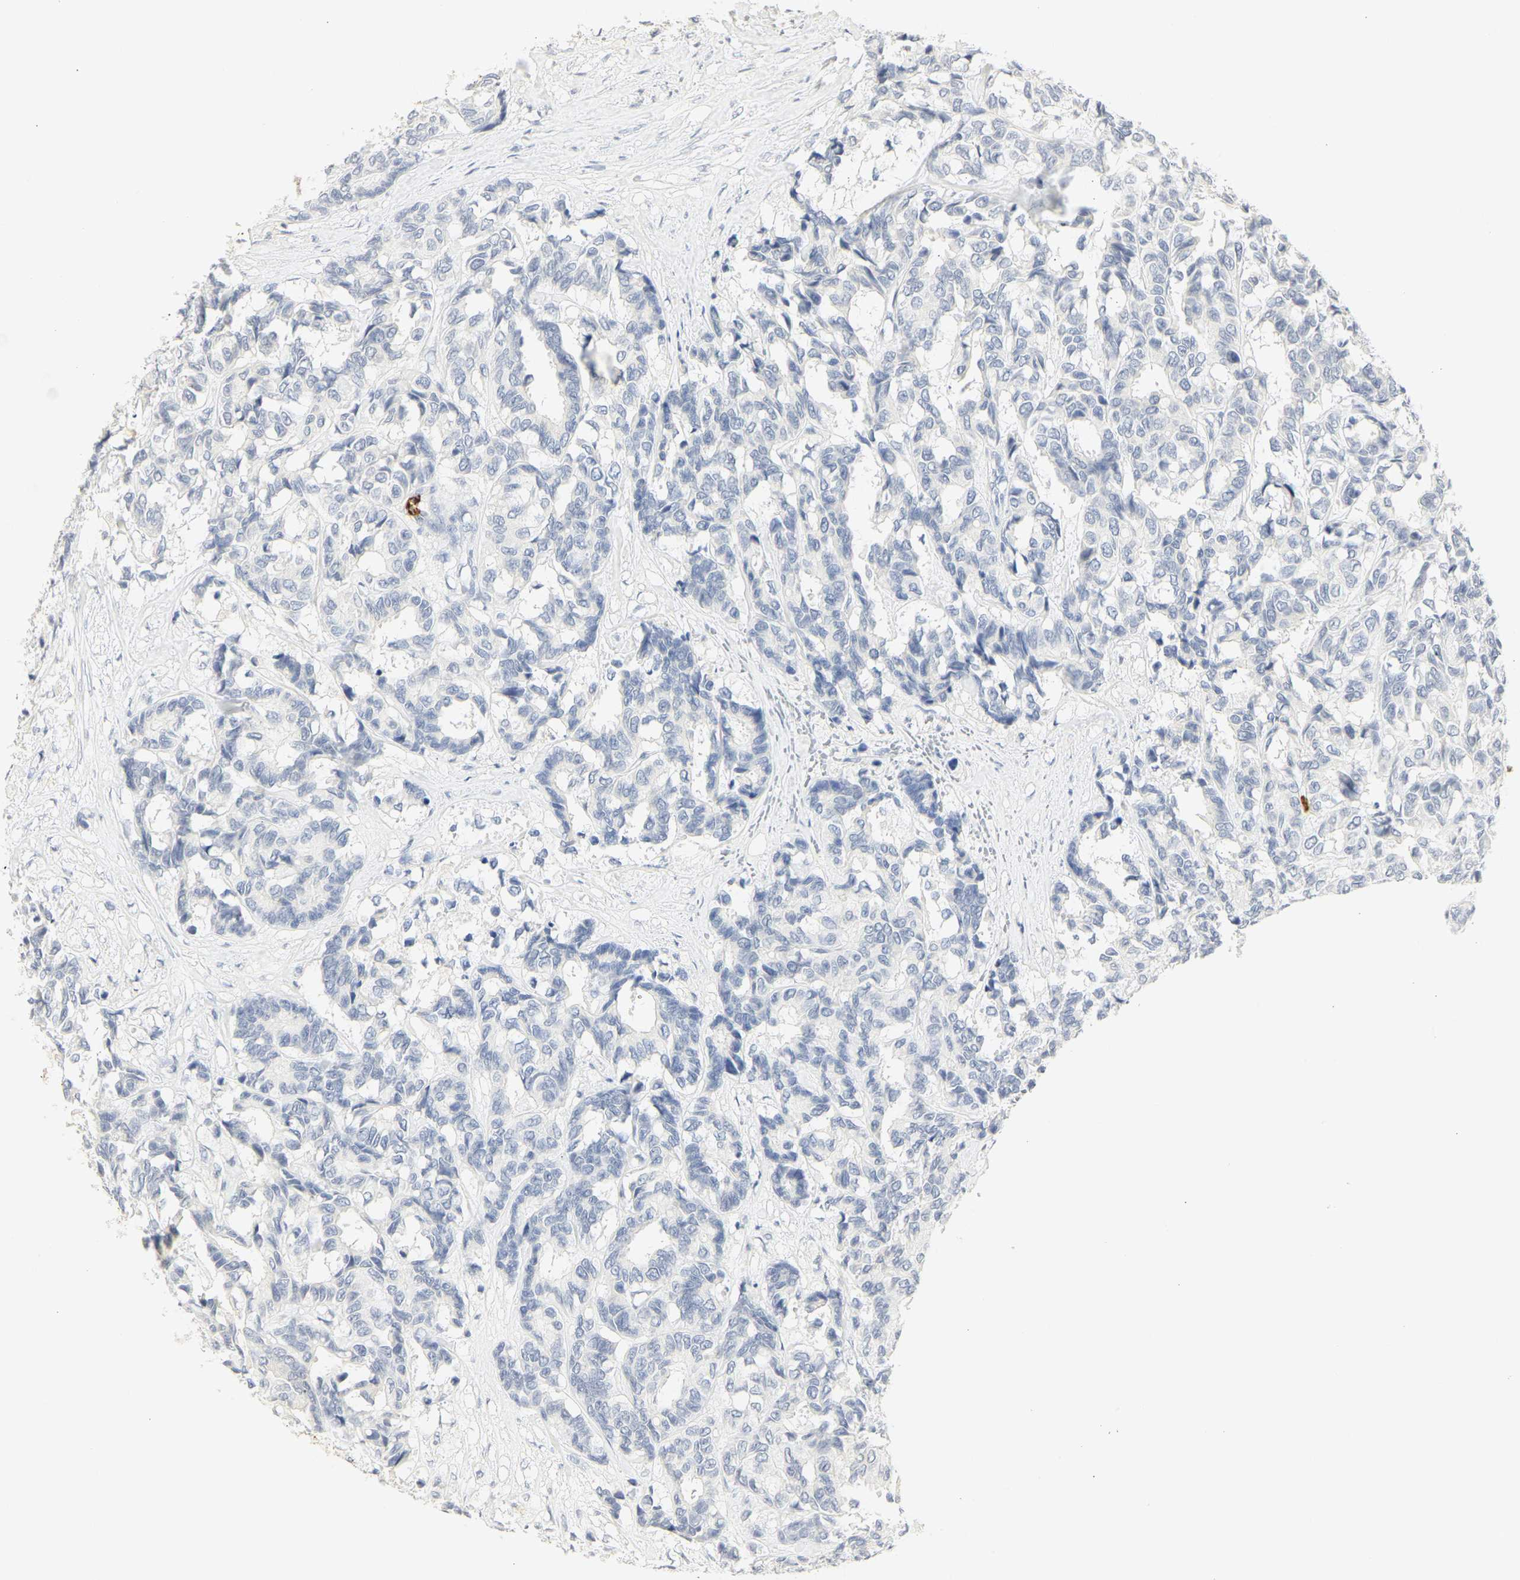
{"staining": {"intensity": "negative", "quantity": "none", "location": "none"}, "tissue": "breast cancer", "cell_type": "Tumor cells", "image_type": "cancer", "snomed": [{"axis": "morphology", "description": "Duct carcinoma"}, {"axis": "topography", "description": "Breast"}], "caption": "Tumor cells show no significant staining in breast cancer (intraductal carcinoma).", "gene": "MPO", "patient": {"sex": "female", "age": 87}}